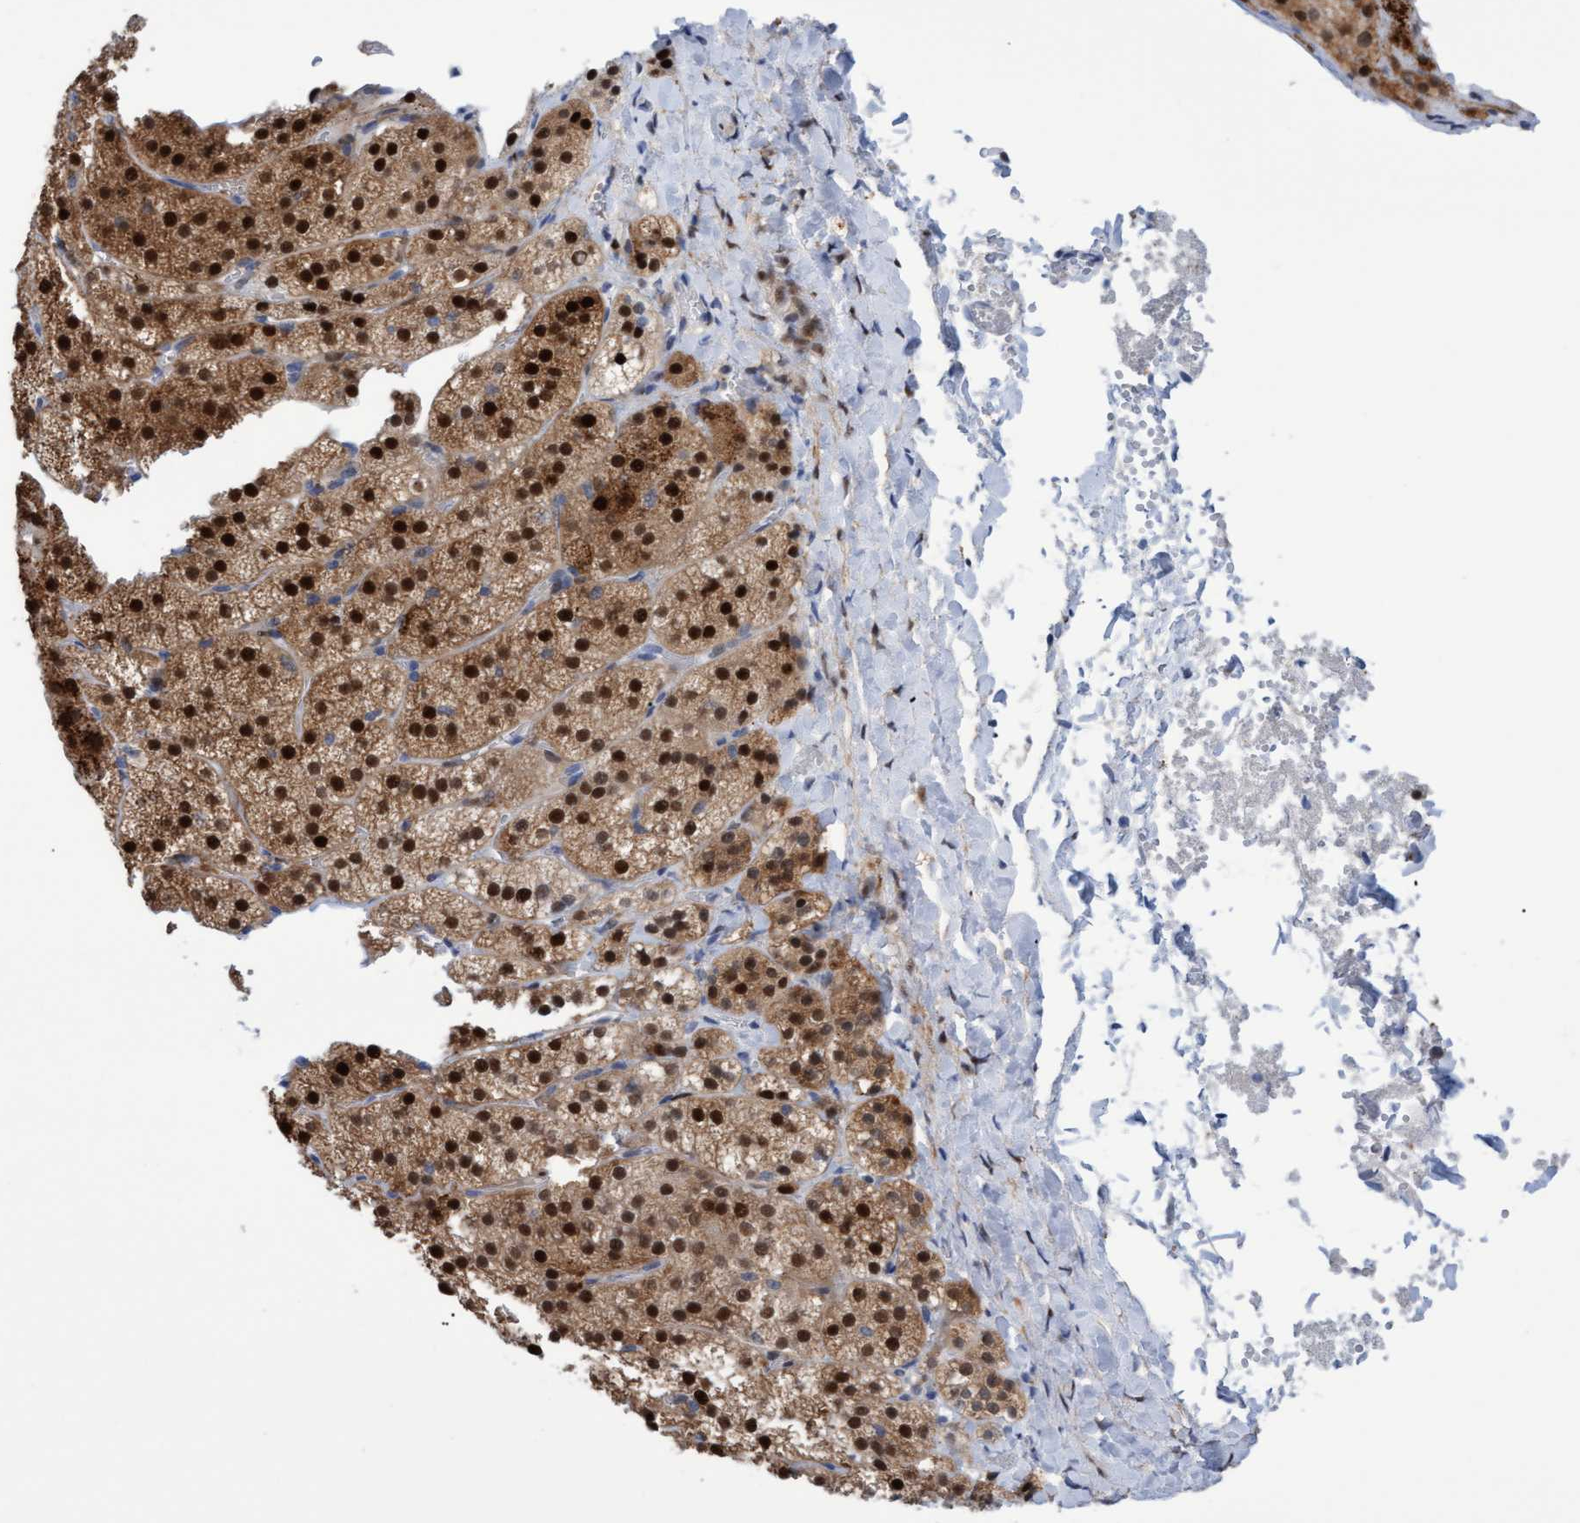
{"staining": {"intensity": "strong", "quantity": ">75%", "location": "cytoplasmic/membranous,nuclear"}, "tissue": "adrenal gland", "cell_type": "Glandular cells", "image_type": "normal", "snomed": [{"axis": "morphology", "description": "Normal tissue, NOS"}, {"axis": "topography", "description": "Adrenal gland"}], "caption": "About >75% of glandular cells in benign human adrenal gland reveal strong cytoplasmic/membranous,nuclear protein positivity as visualized by brown immunohistochemical staining.", "gene": "PINX1", "patient": {"sex": "female", "age": 44}}